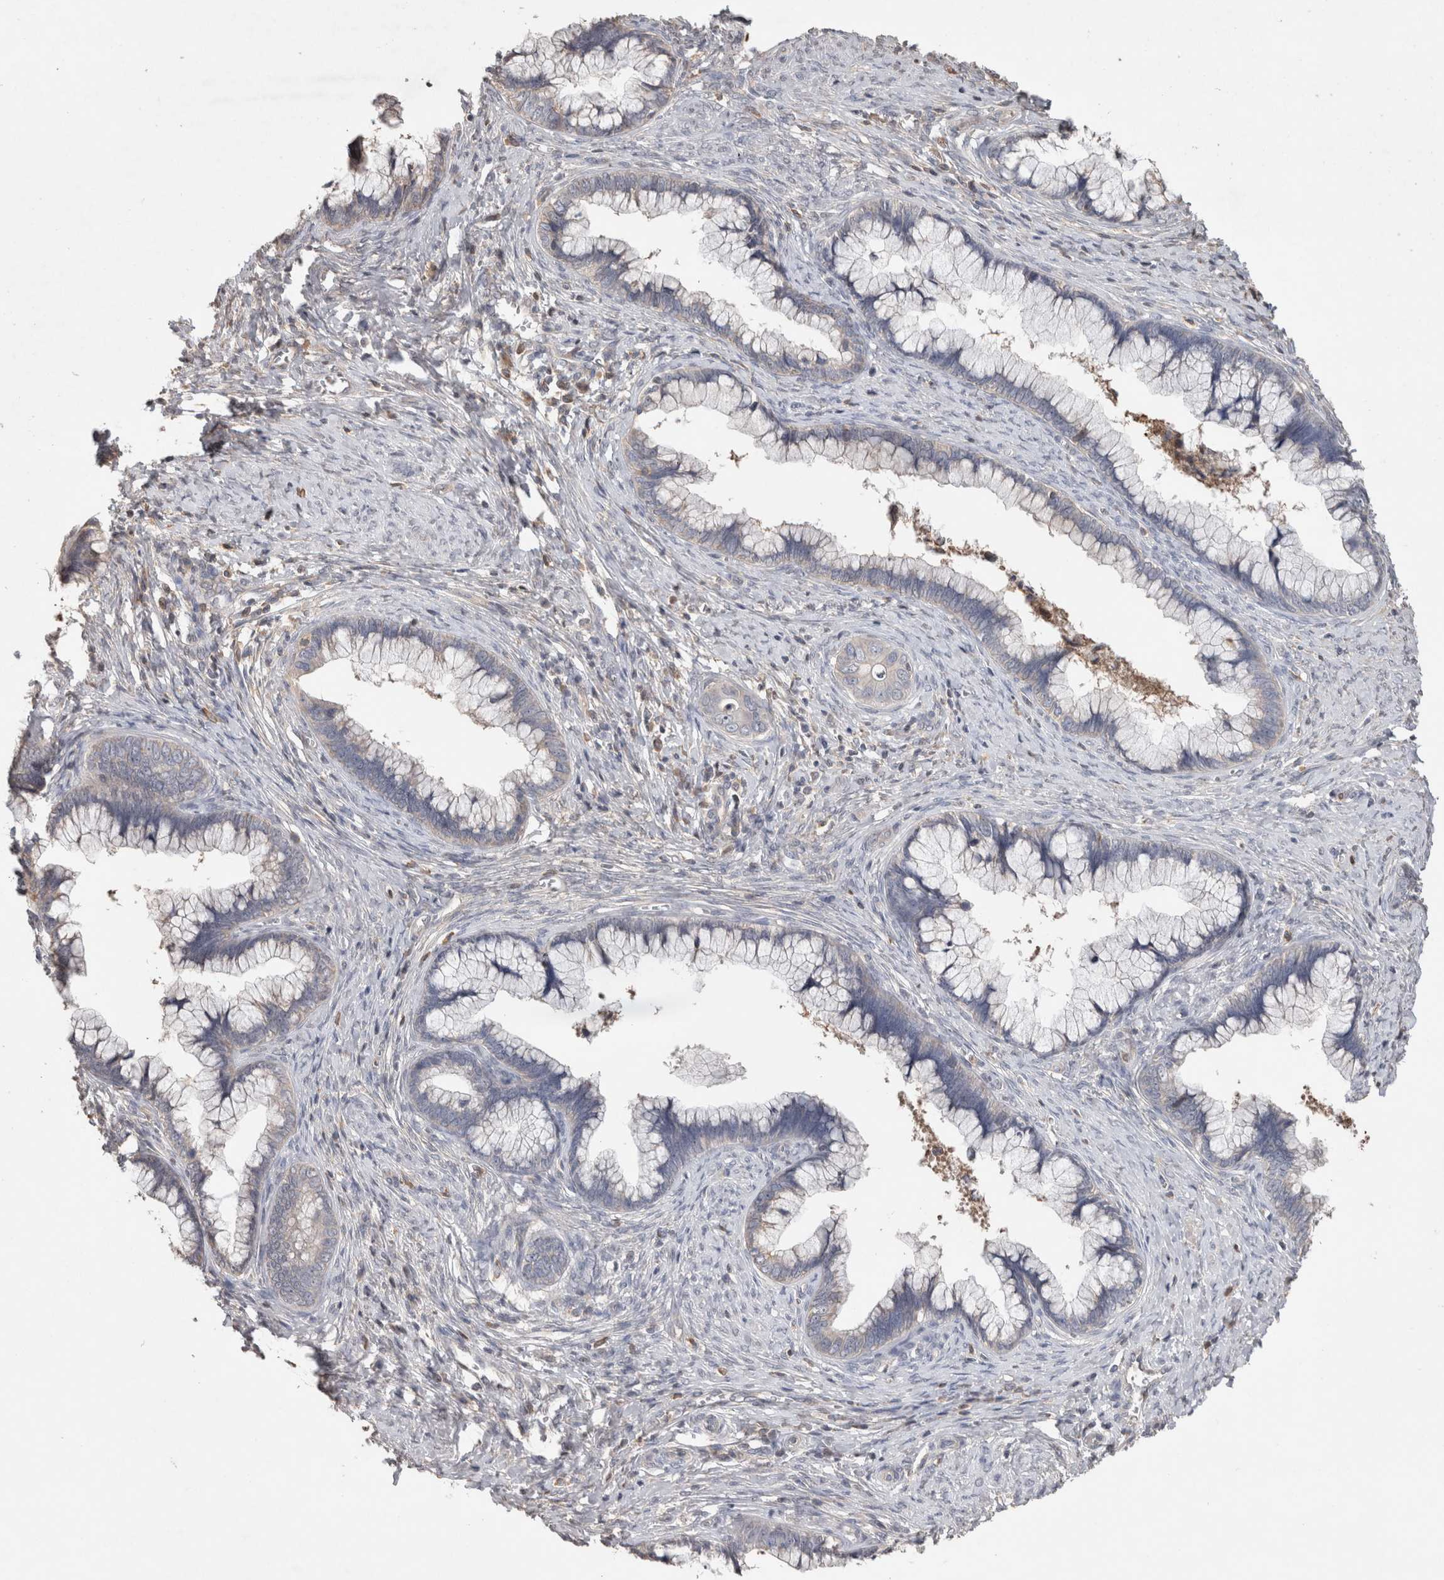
{"staining": {"intensity": "negative", "quantity": "none", "location": "none"}, "tissue": "cervical cancer", "cell_type": "Tumor cells", "image_type": "cancer", "snomed": [{"axis": "morphology", "description": "Adenocarcinoma, NOS"}, {"axis": "topography", "description": "Cervix"}], "caption": "This is an immunohistochemistry histopathology image of human cervical cancer (adenocarcinoma). There is no positivity in tumor cells.", "gene": "TRIM5", "patient": {"sex": "female", "age": 44}}